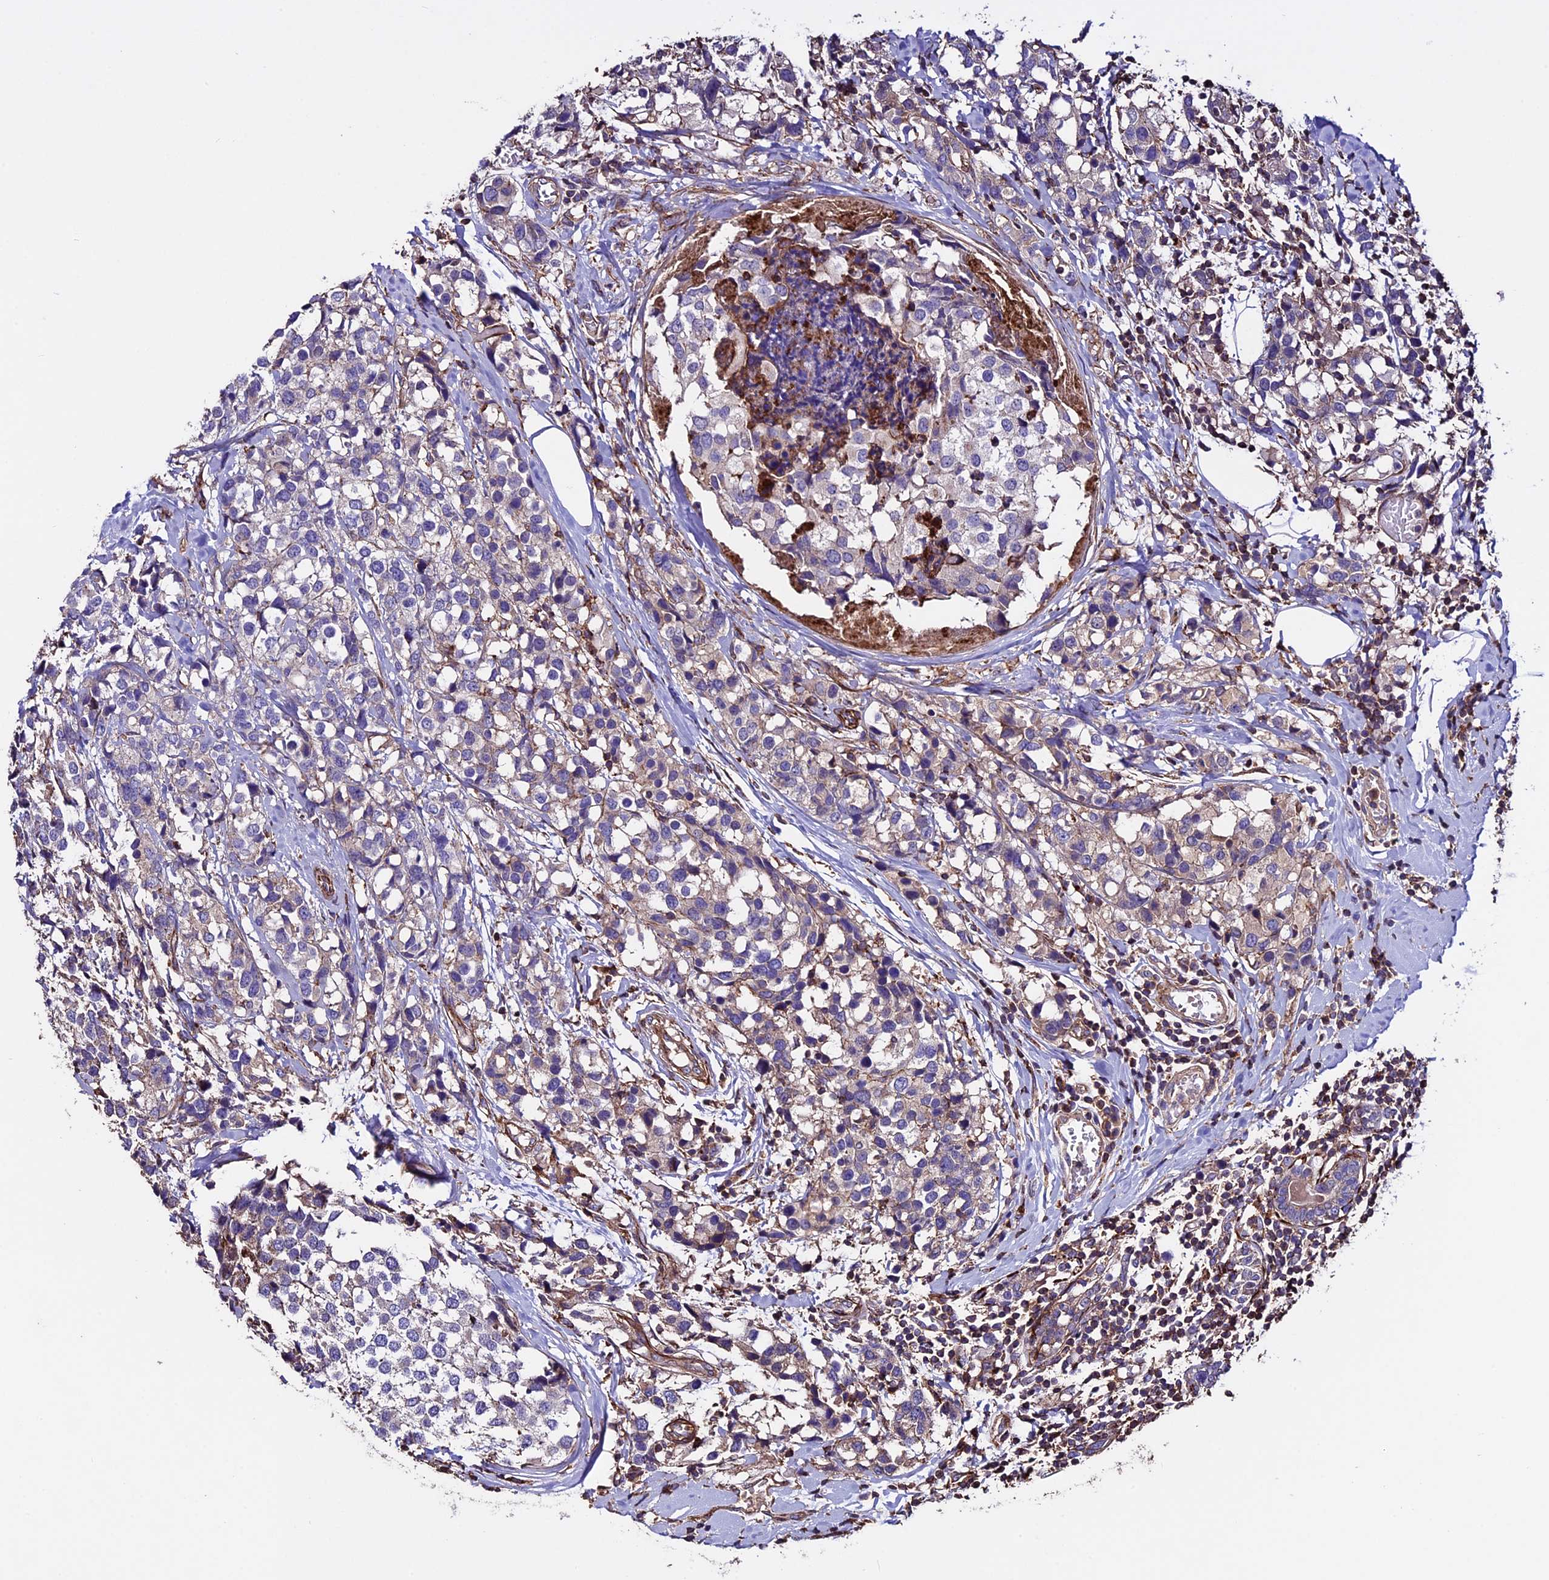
{"staining": {"intensity": "negative", "quantity": "none", "location": "none"}, "tissue": "breast cancer", "cell_type": "Tumor cells", "image_type": "cancer", "snomed": [{"axis": "morphology", "description": "Lobular carcinoma"}, {"axis": "topography", "description": "Breast"}], "caption": "Immunohistochemistry (IHC) of breast cancer (lobular carcinoma) reveals no expression in tumor cells. Nuclei are stained in blue.", "gene": "EVA1B", "patient": {"sex": "female", "age": 59}}